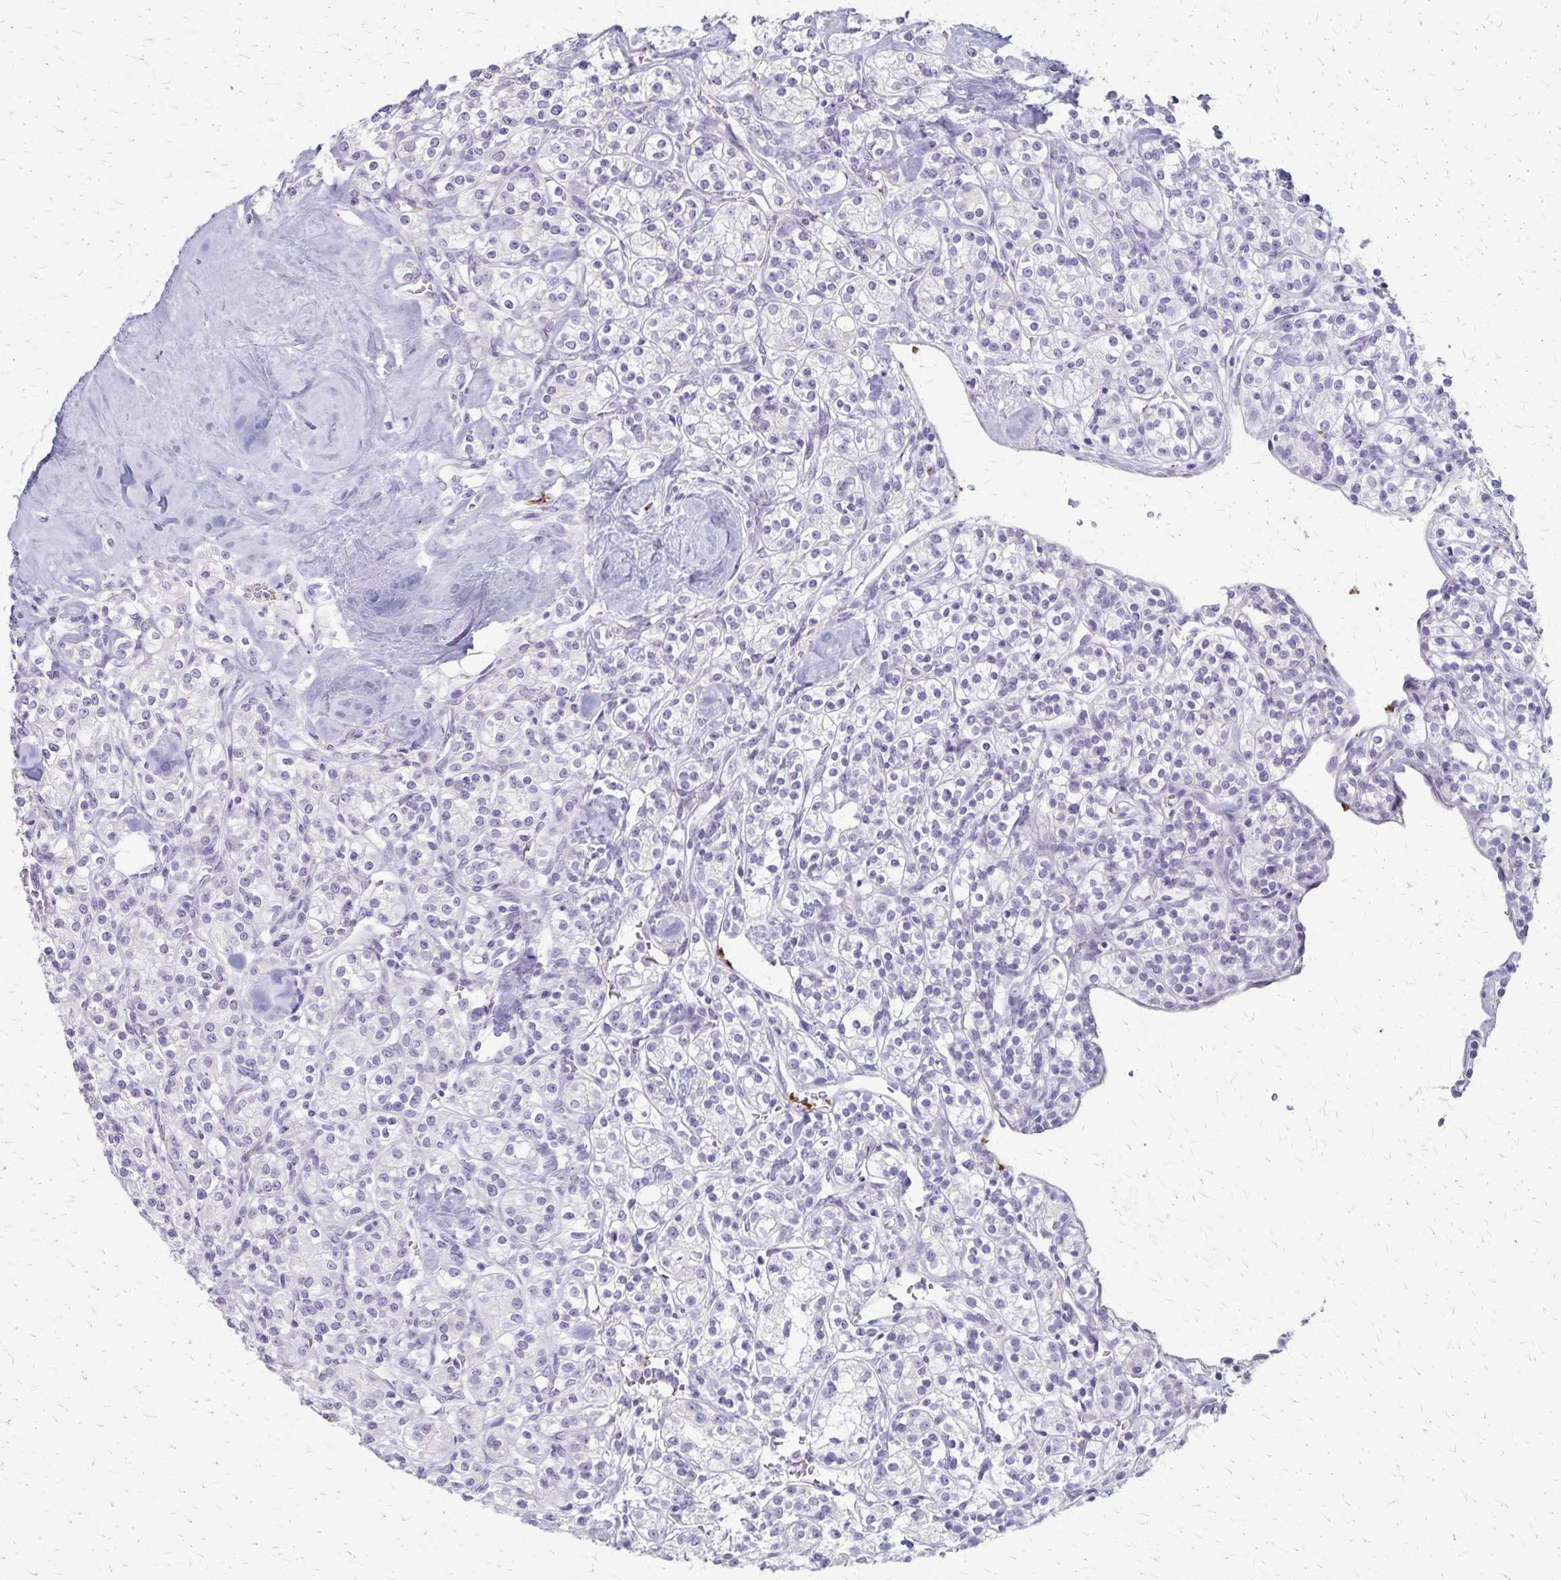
{"staining": {"intensity": "negative", "quantity": "none", "location": "none"}, "tissue": "renal cancer", "cell_type": "Tumor cells", "image_type": "cancer", "snomed": [{"axis": "morphology", "description": "Adenocarcinoma, NOS"}, {"axis": "topography", "description": "Kidney"}], "caption": "This is an immunohistochemistry (IHC) micrograph of human renal cancer (adenocarcinoma). There is no expression in tumor cells.", "gene": "RASL10B", "patient": {"sex": "male", "age": 77}}